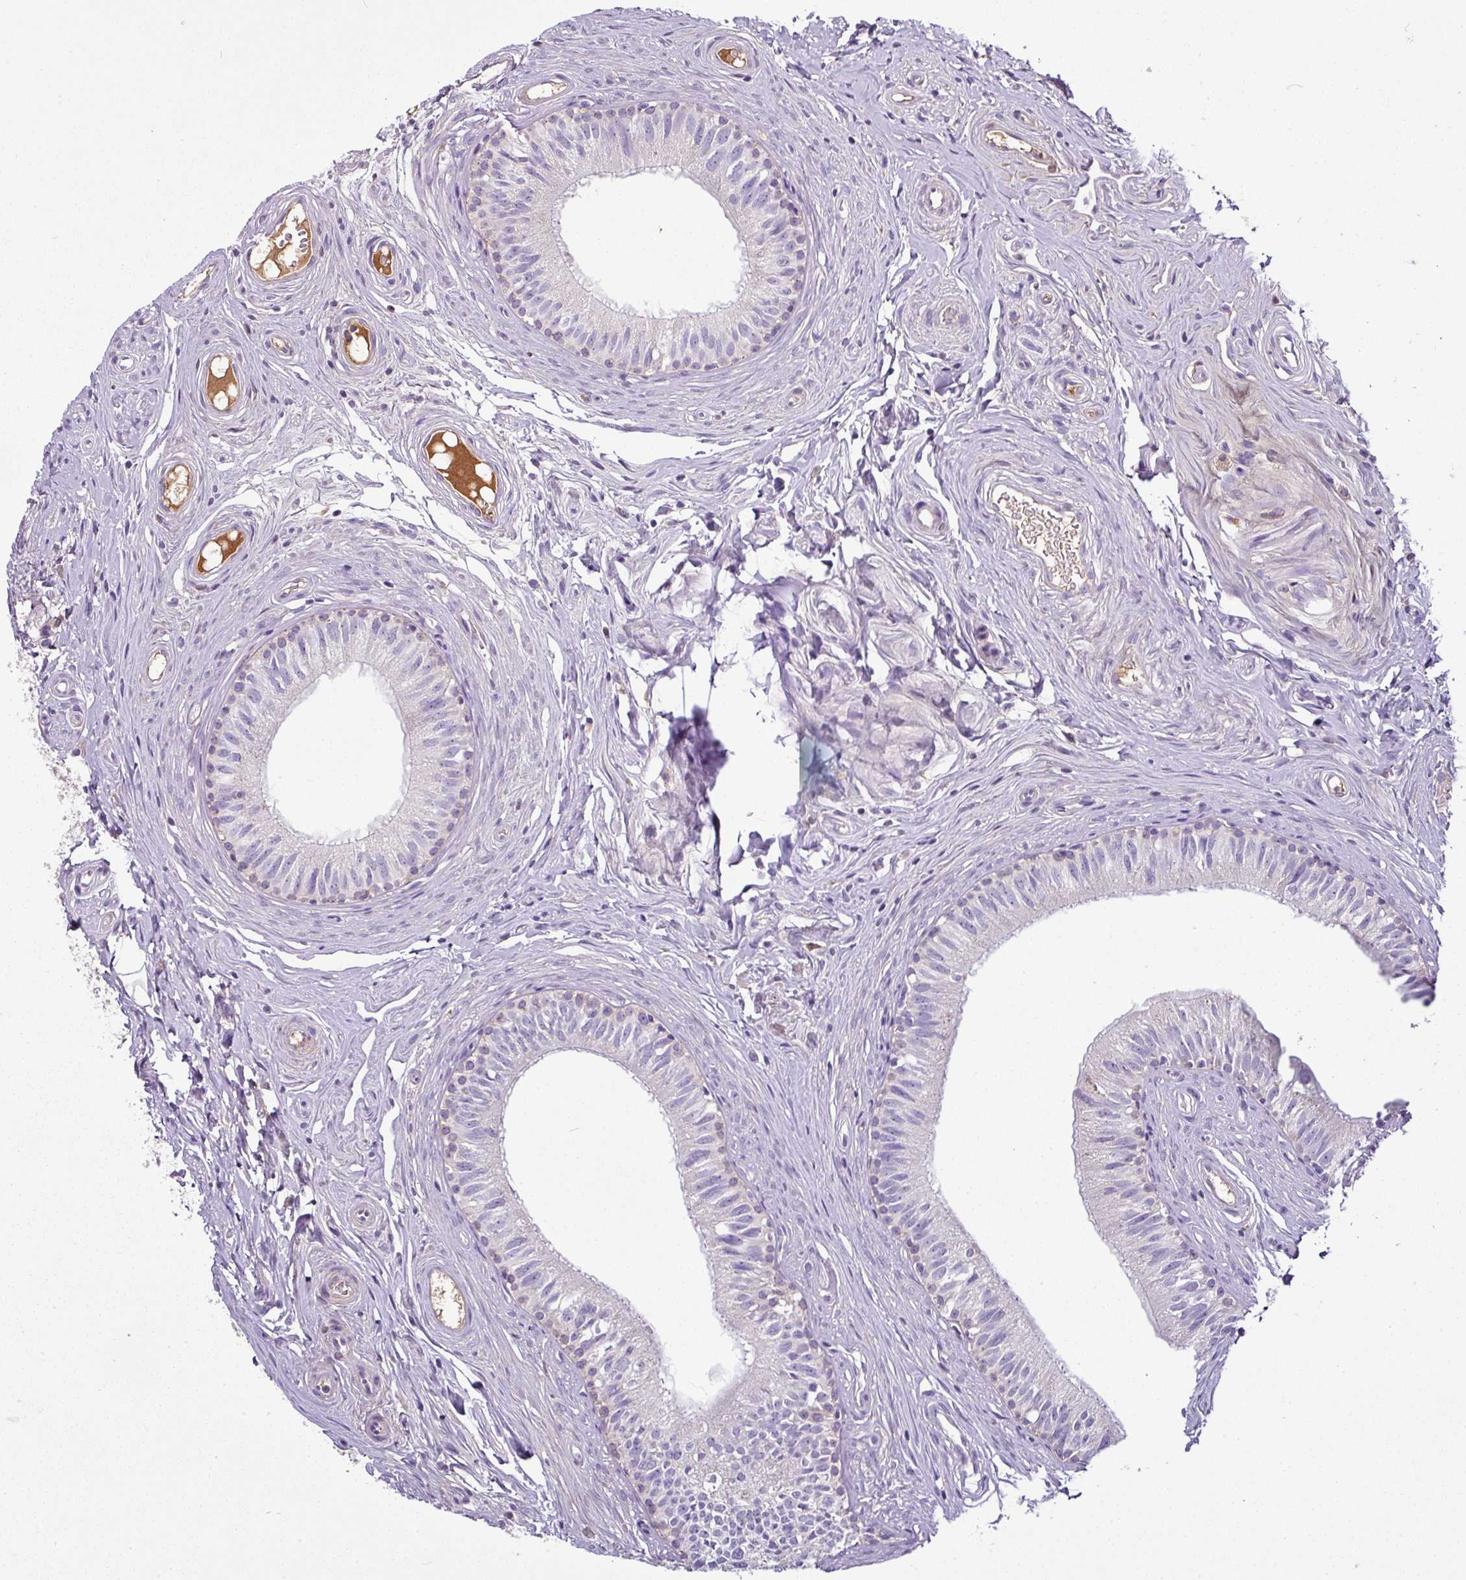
{"staining": {"intensity": "negative", "quantity": "none", "location": "none"}, "tissue": "epididymis", "cell_type": "Glandular cells", "image_type": "normal", "snomed": [{"axis": "morphology", "description": "Normal tissue, NOS"}, {"axis": "morphology", "description": "Seminoma, NOS"}, {"axis": "topography", "description": "Testis"}, {"axis": "topography", "description": "Epididymis"}], "caption": "This is a histopathology image of IHC staining of normal epididymis, which shows no expression in glandular cells. (DAB (3,3'-diaminobenzidine) immunohistochemistry, high magnification).", "gene": "CAB39L", "patient": {"sex": "male", "age": 45}}